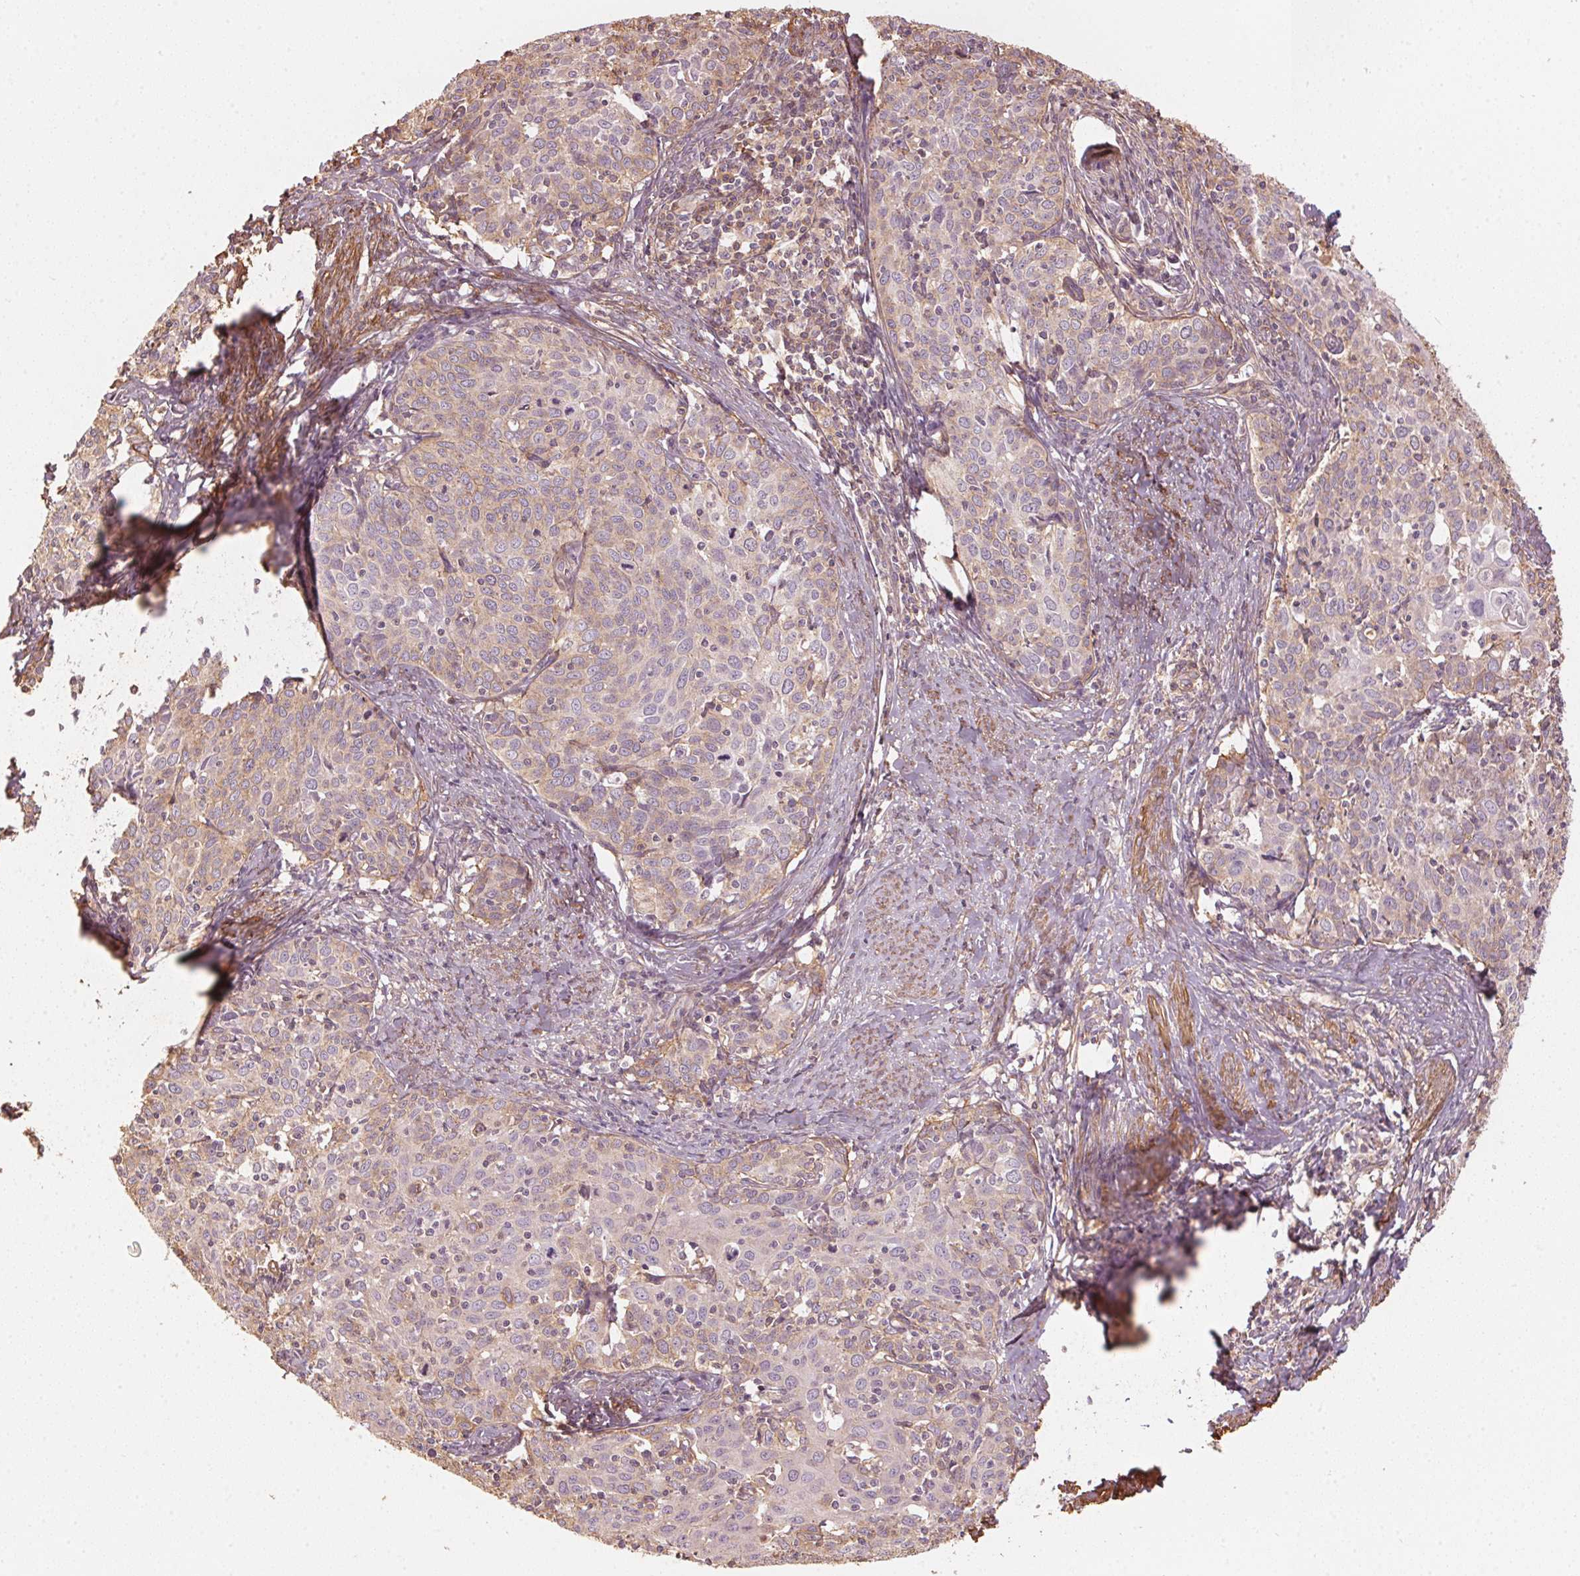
{"staining": {"intensity": "weak", "quantity": "<25%", "location": "cytoplasmic/membranous"}, "tissue": "cervical cancer", "cell_type": "Tumor cells", "image_type": "cancer", "snomed": [{"axis": "morphology", "description": "Squamous cell carcinoma, NOS"}, {"axis": "topography", "description": "Cervix"}], "caption": "A high-resolution photomicrograph shows IHC staining of cervical cancer, which reveals no significant positivity in tumor cells. (DAB IHC, high magnification).", "gene": "QDPR", "patient": {"sex": "female", "age": 62}}